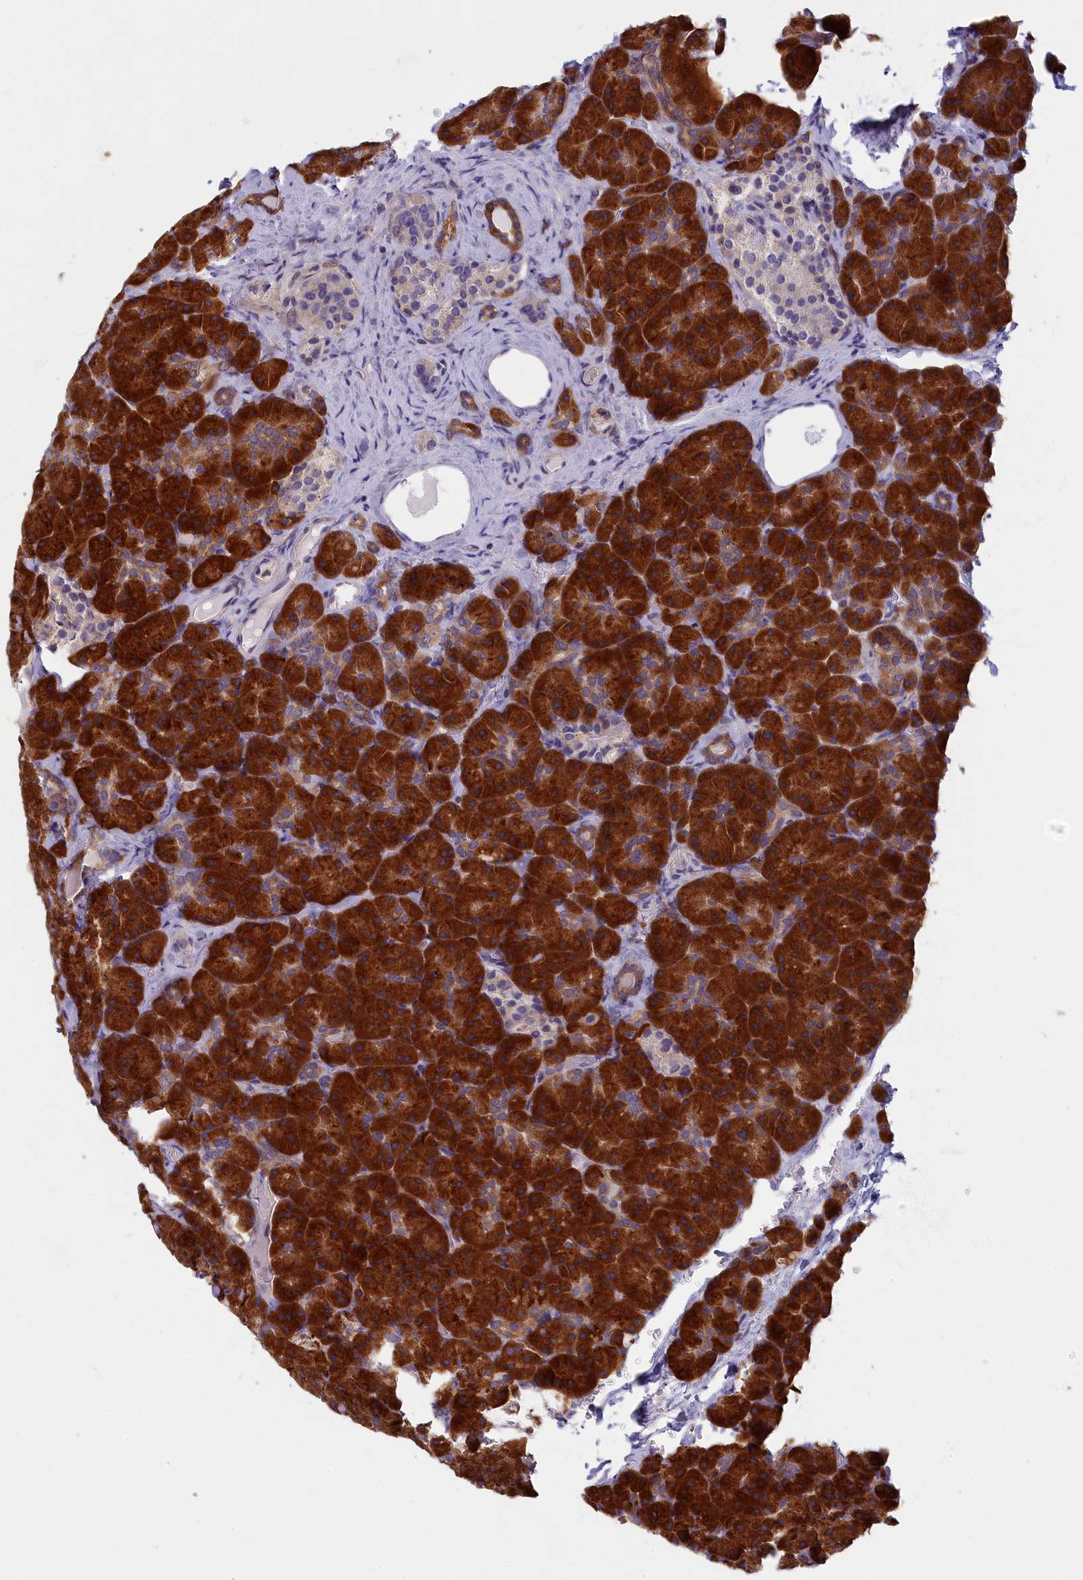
{"staining": {"intensity": "strong", "quantity": ">75%", "location": "cytoplasmic/membranous"}, "tissue": "pancreas", "cell_type": "Exocrine glandular cells", "image_type": "normal", "snomed": [{"axis": "morphology", "description": "Normal tissue, NOS"}, {"axis": "topography", "description": "Pancreas"}], "caption": "A high amount of strong cytoplasmic/membranous expression is appreciated in about >75% of exocrine glandular cells in normal pancreas.", "gene": "NOL10", "patient": {"sex": "male", "age": 36}}